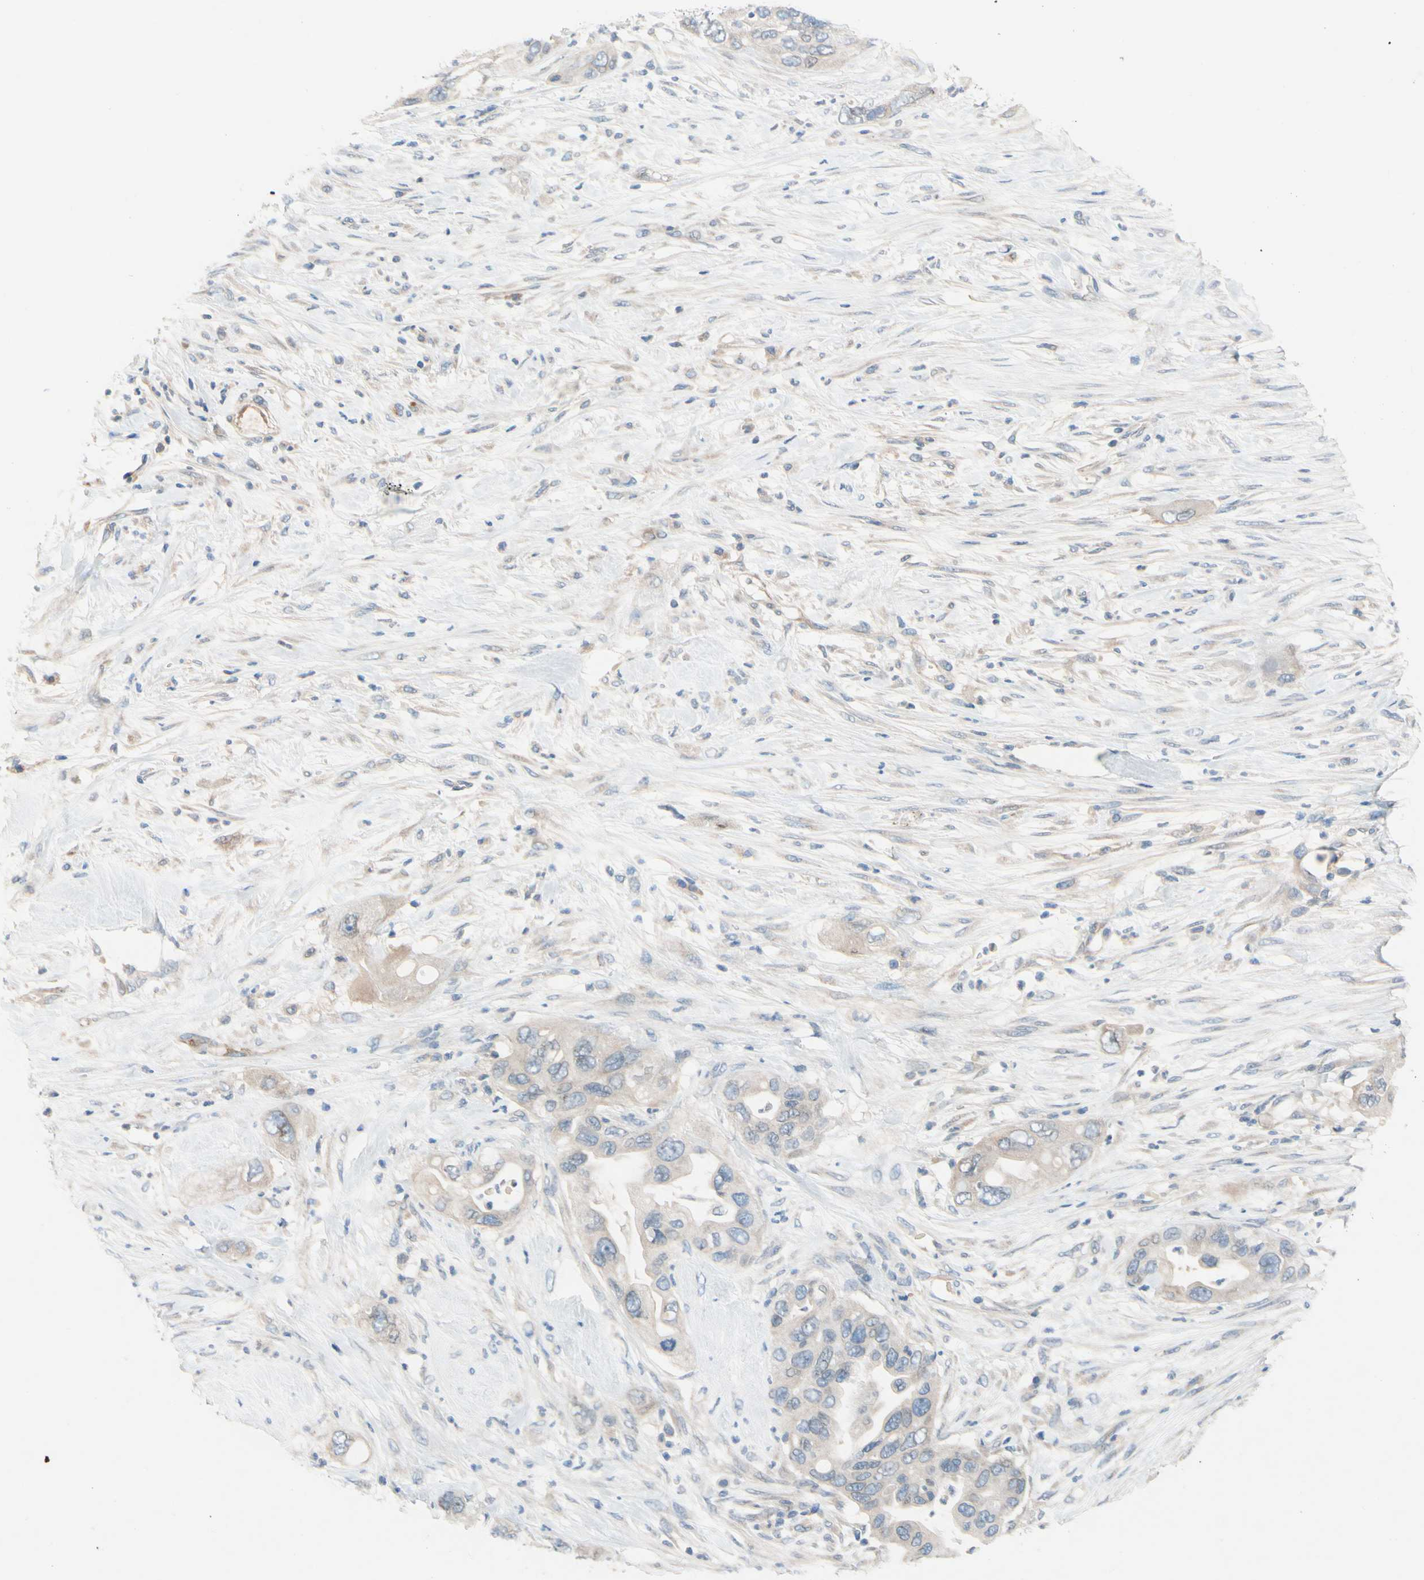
{"staining": {"intensity": "weak", "quantity": "<25%", "location": "cytoplasmic/membranous"}, "tissue": "pancreatic cancer", "cell_type": "Tumor cells", "image_type": "cancer", "snomed": [{"axis": "morphology", "description": "Adenocarcinoma, NOS"}, {"axis": "topography", "description": "Pancreas"}], "caption": "Micrograph shows no protein staining in tumor cells of pancreatic cancer tissue.", "gene": "CNDP1", "patient": {"sex": "female", "age": 71}}